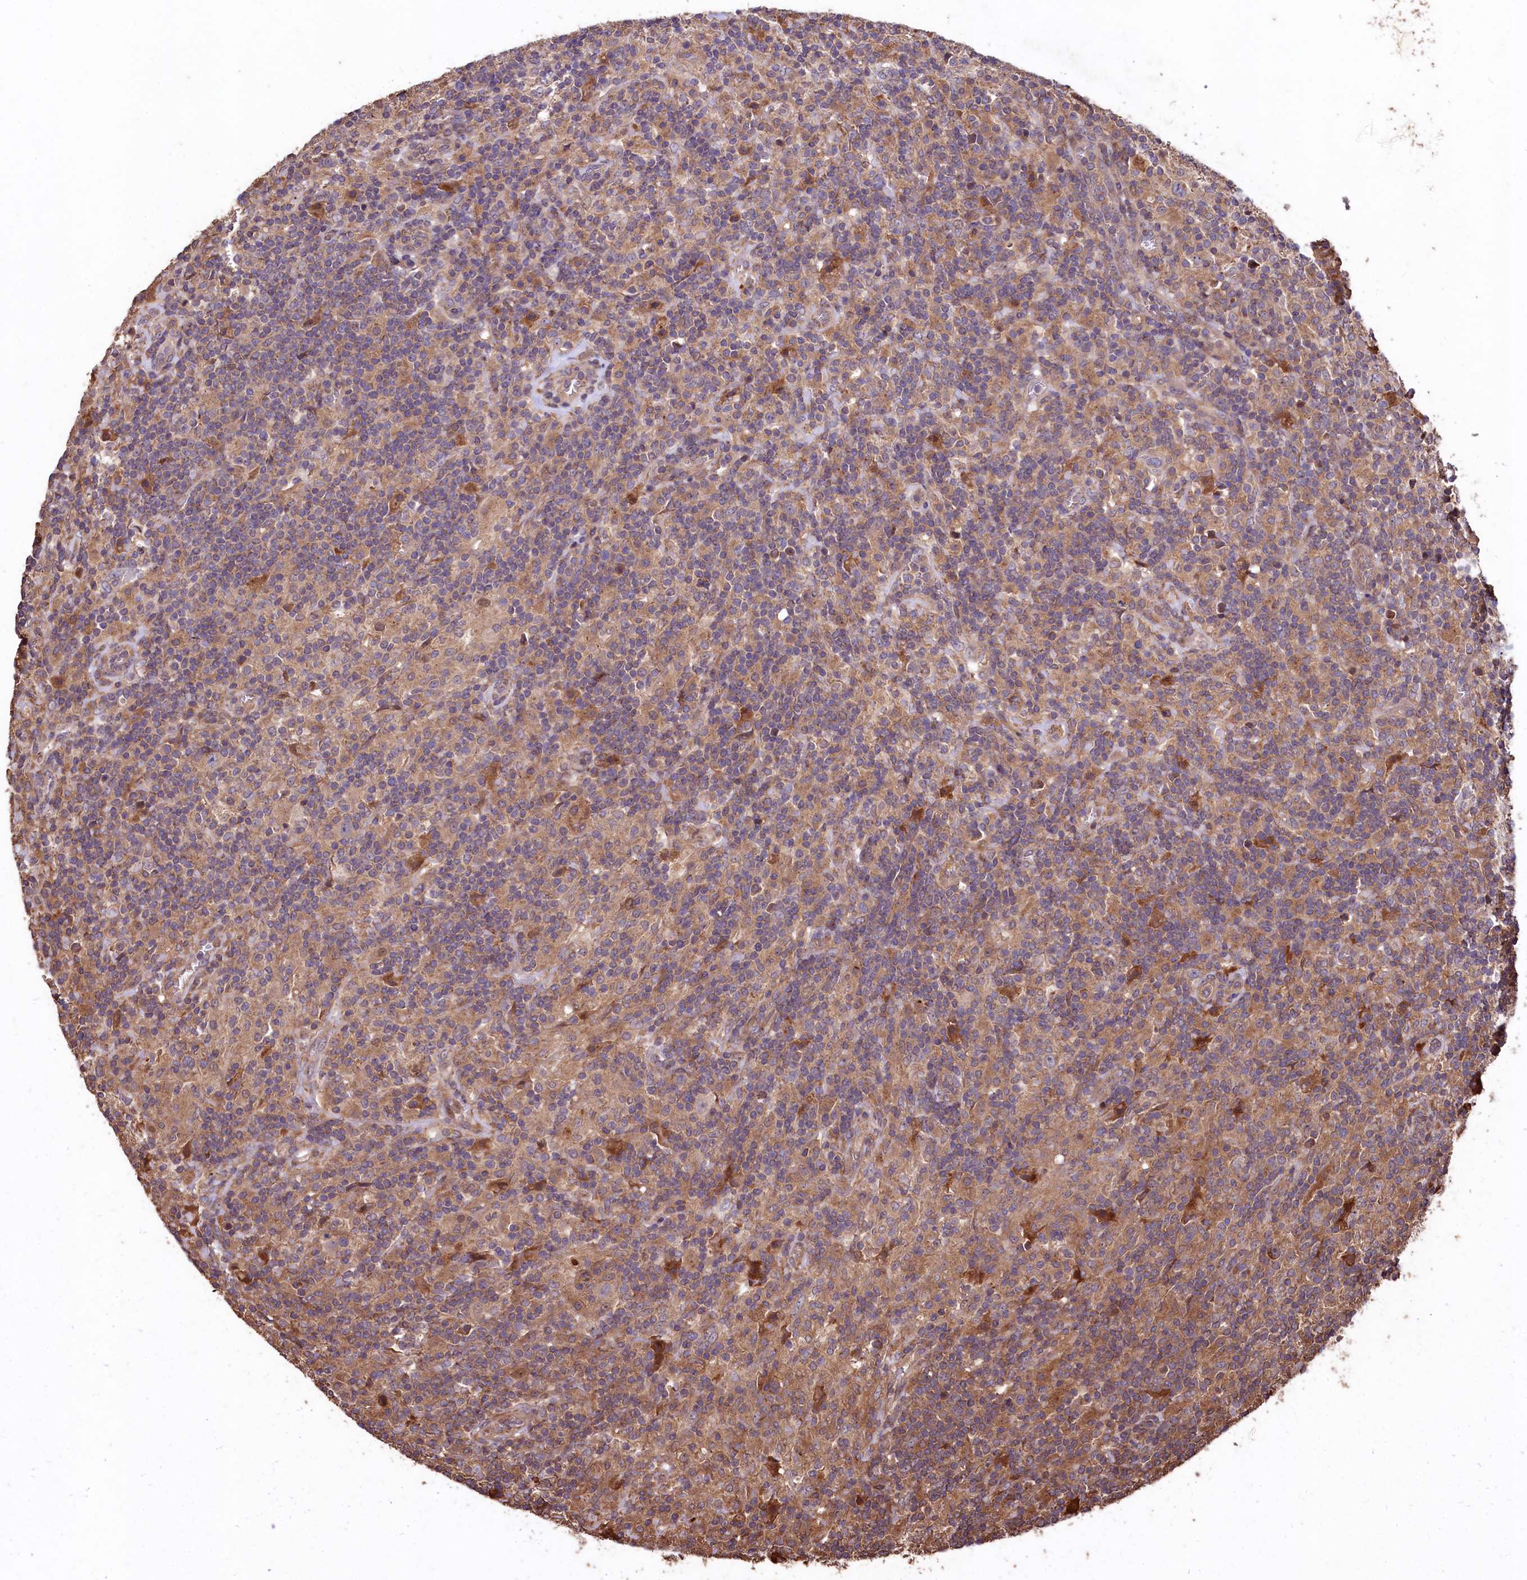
{"staining": {"intensity": "weak", "quantity": "<25%", "location": "cytoplasmic/membranous"}, "tissue": "lymphoma", "cell_type": "Tumor cells", "image_type": "cancer", "snomed": [{"axis": "morphology", "description": "Hodgkin's disease, NOS"}, {"axis": "topography", "description": "Lymph node"}], "caption": "Human lymphoma stained for a protein using immunohistochemistry (IHC) displays no expression in tumor cells.", "gene": "TMEM98", "patient": {"sex": "male", "age": 70}}